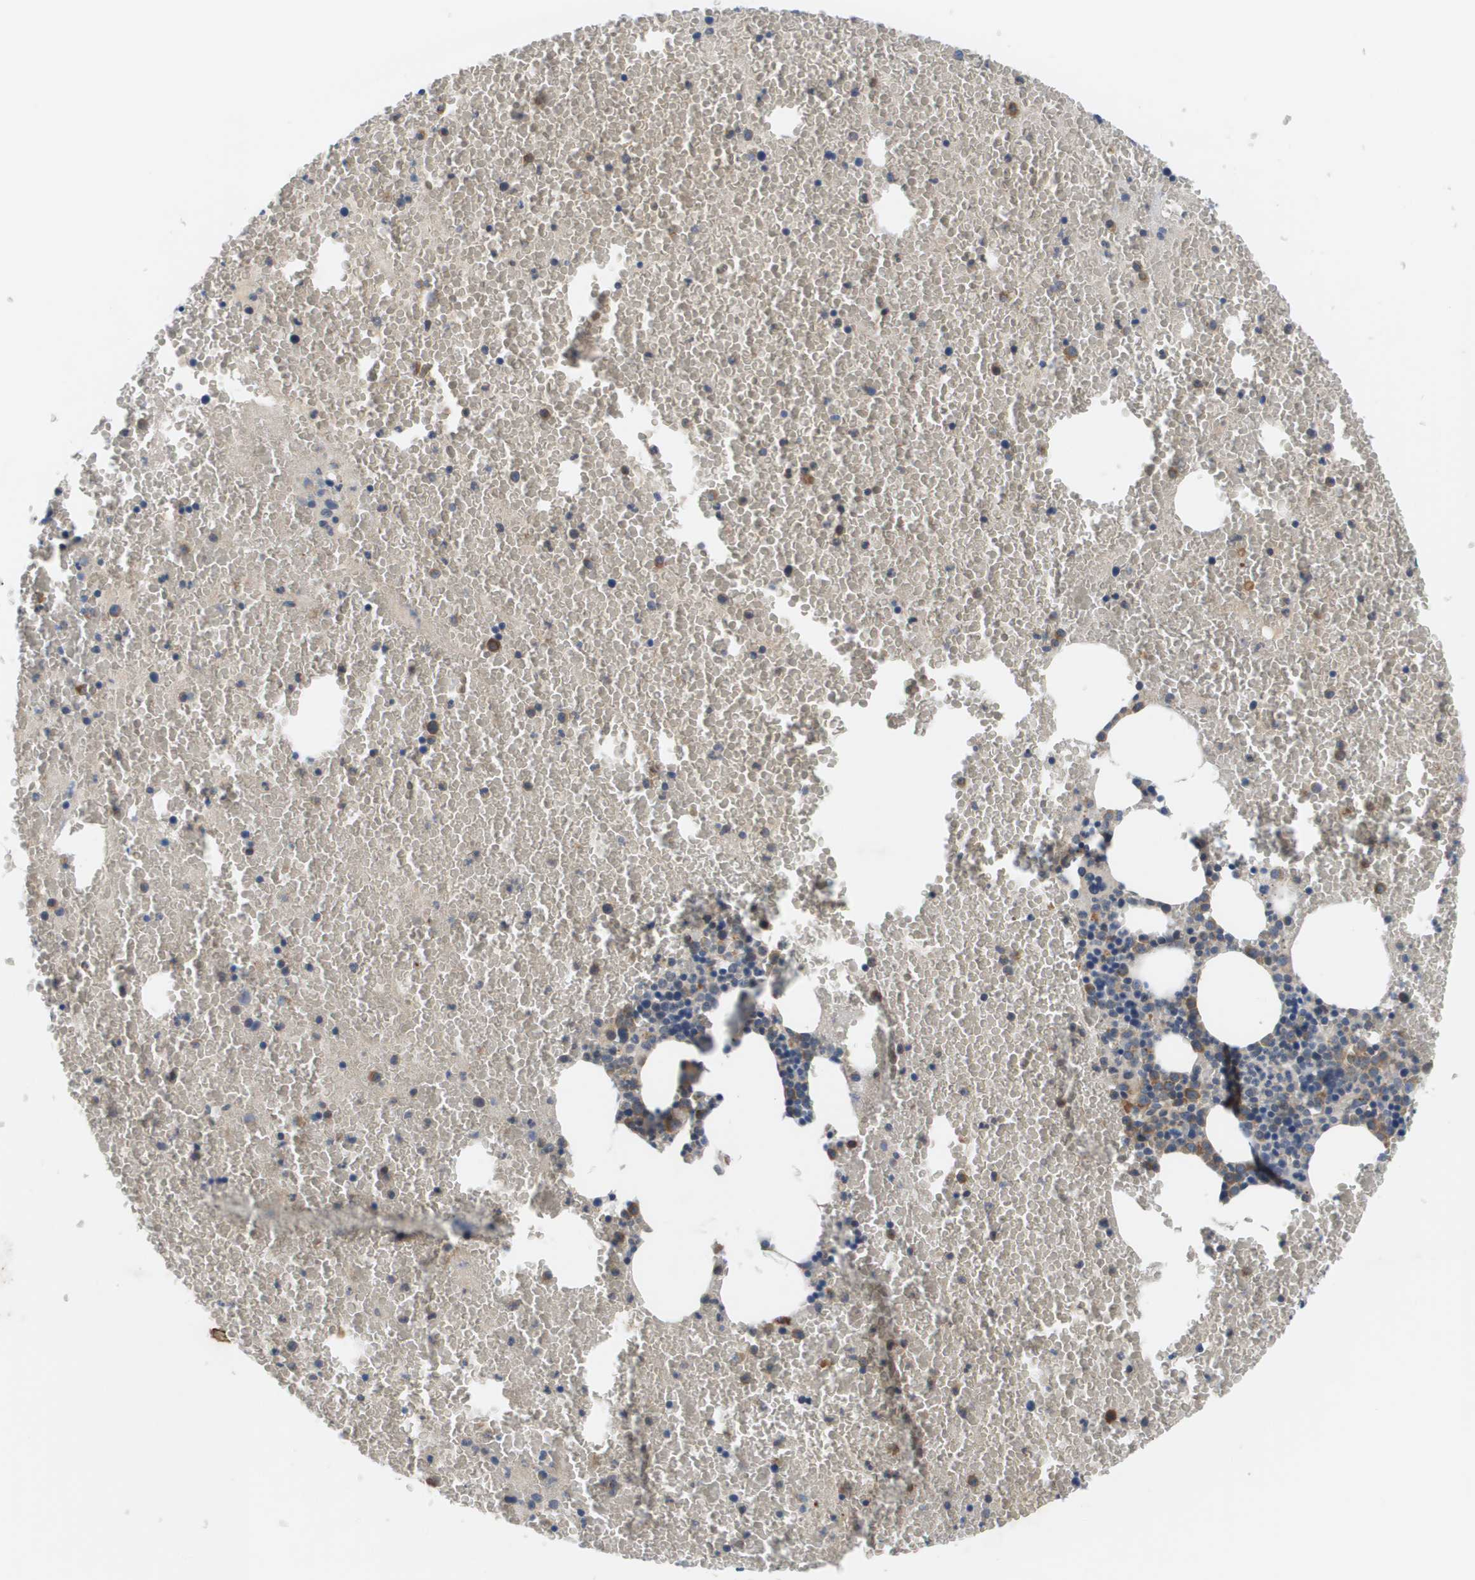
{"staining": {"intensity": "moderate", "quantity": "25%-75%", "location": "cytoplasmic/membranous"}, "tissue": "bone marrow", "cell_type": "Hematopoietic cells", "image_type": "normal", "snomed": [{"axis": "morphology", "description": "Normal tissue, NOS"}, {"axis": "morphology", "description": "Inflammation, NOS"}, {"axis": "topography", "description": "Bone marrow"}], "caption": "Protein staining of benign bone marrow reveals moderate cytoplasmic/membranous staining in approximately 25%-75% of hematopoietic cells.", "gene": "SLC25A20", "patient": {"sex": "male", "age": 47}}